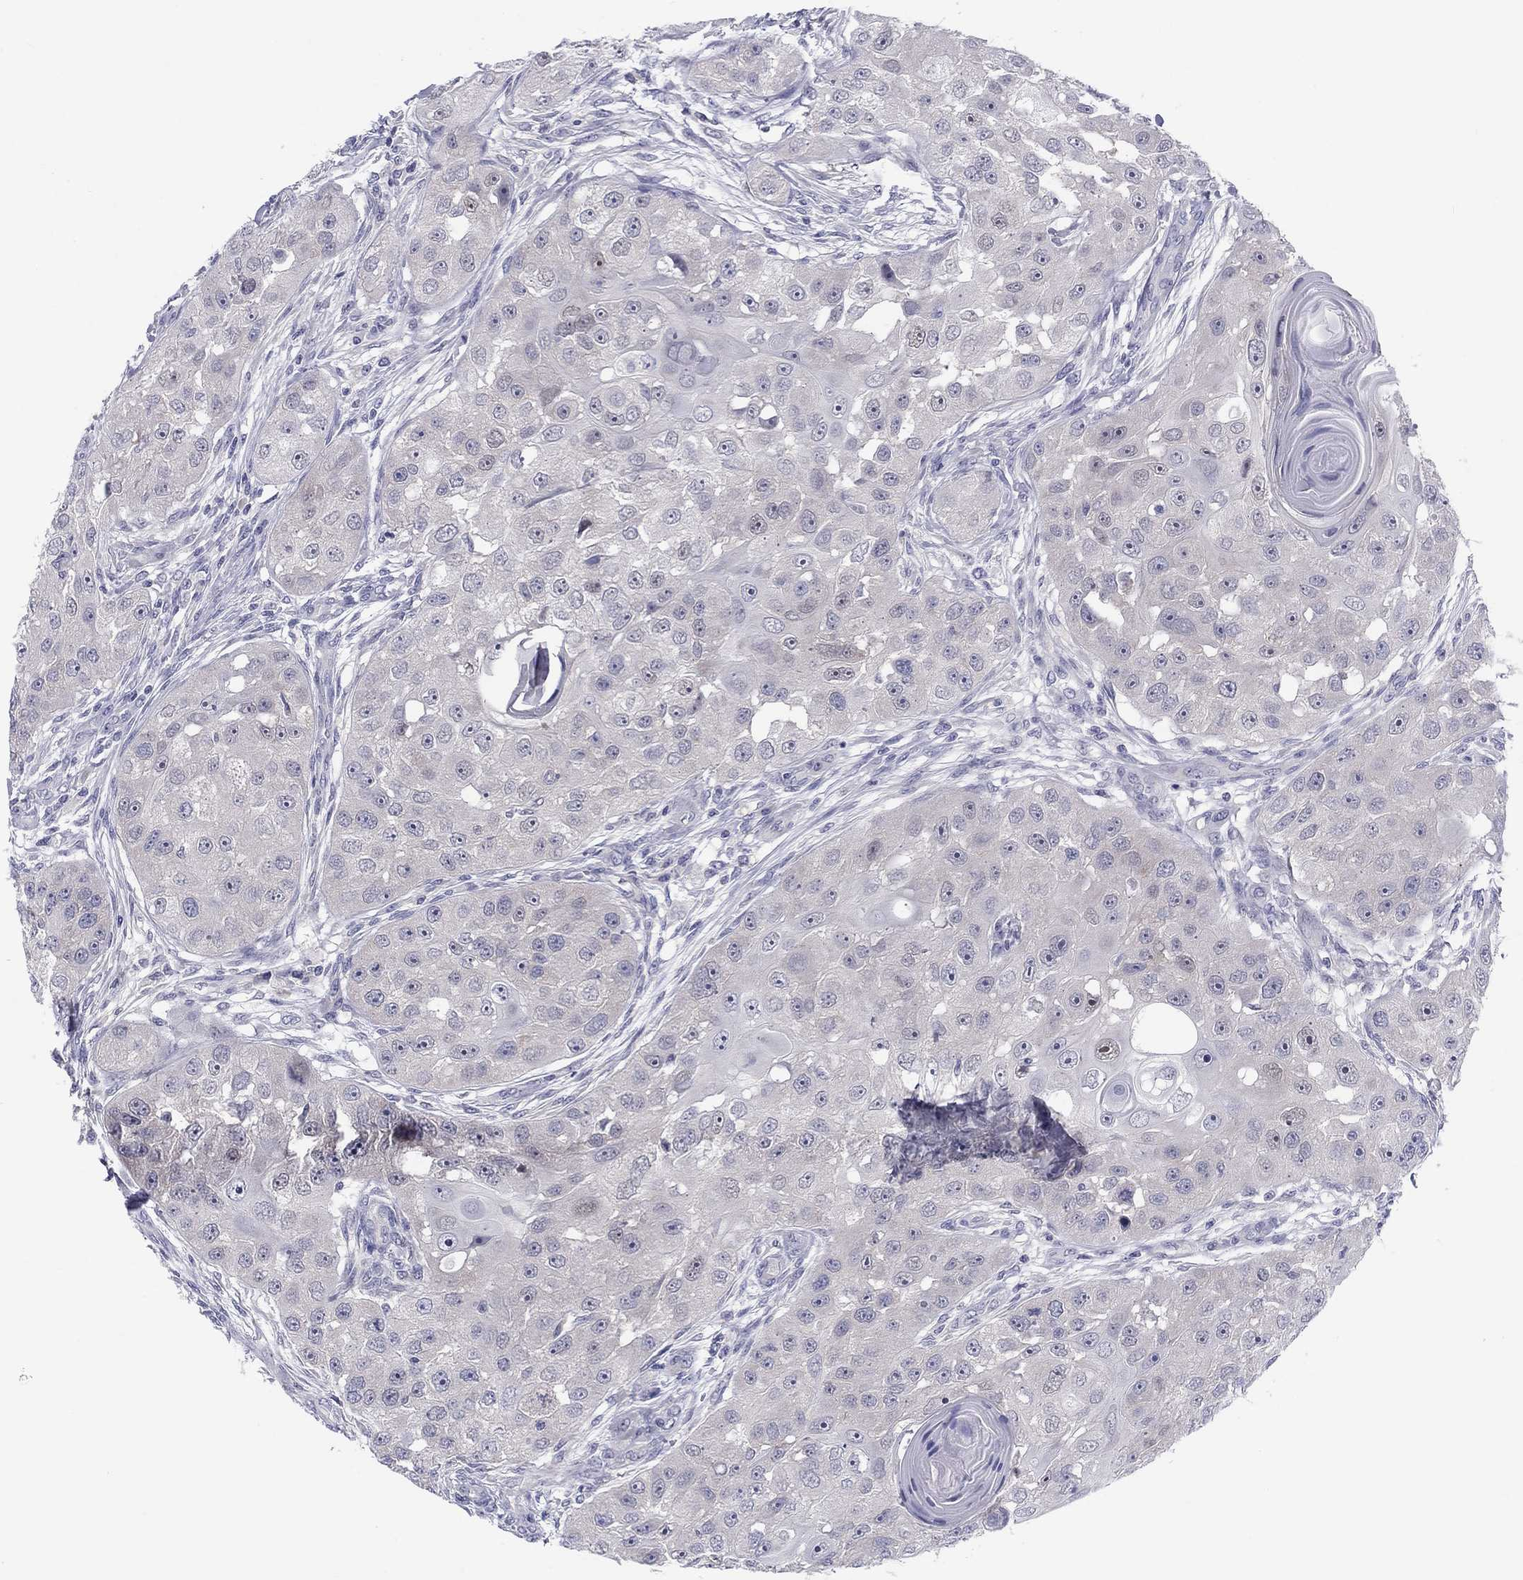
{"staining": {"intensity": "negative", "quantity": "none", "location": "none"}, "tissue": "head and neck cancer", "cell_type": "Tumor cells", "image_type": "cancer", "snomed": [{"axis": "morphology", "description": "Squamous cell carcinoma, NOS"}, {"axis": "topography", "description": "Head-Neck"}], "caption": "There is no significant positivity in tumor cells of squamous cell carcinoma (head and neck). (DAB immunohistochemistry (IHC) visualized using brightfield microscopy, high magnification).", "gene": "CACNA1A", "patient": {"sex": "male", "age": 51}}